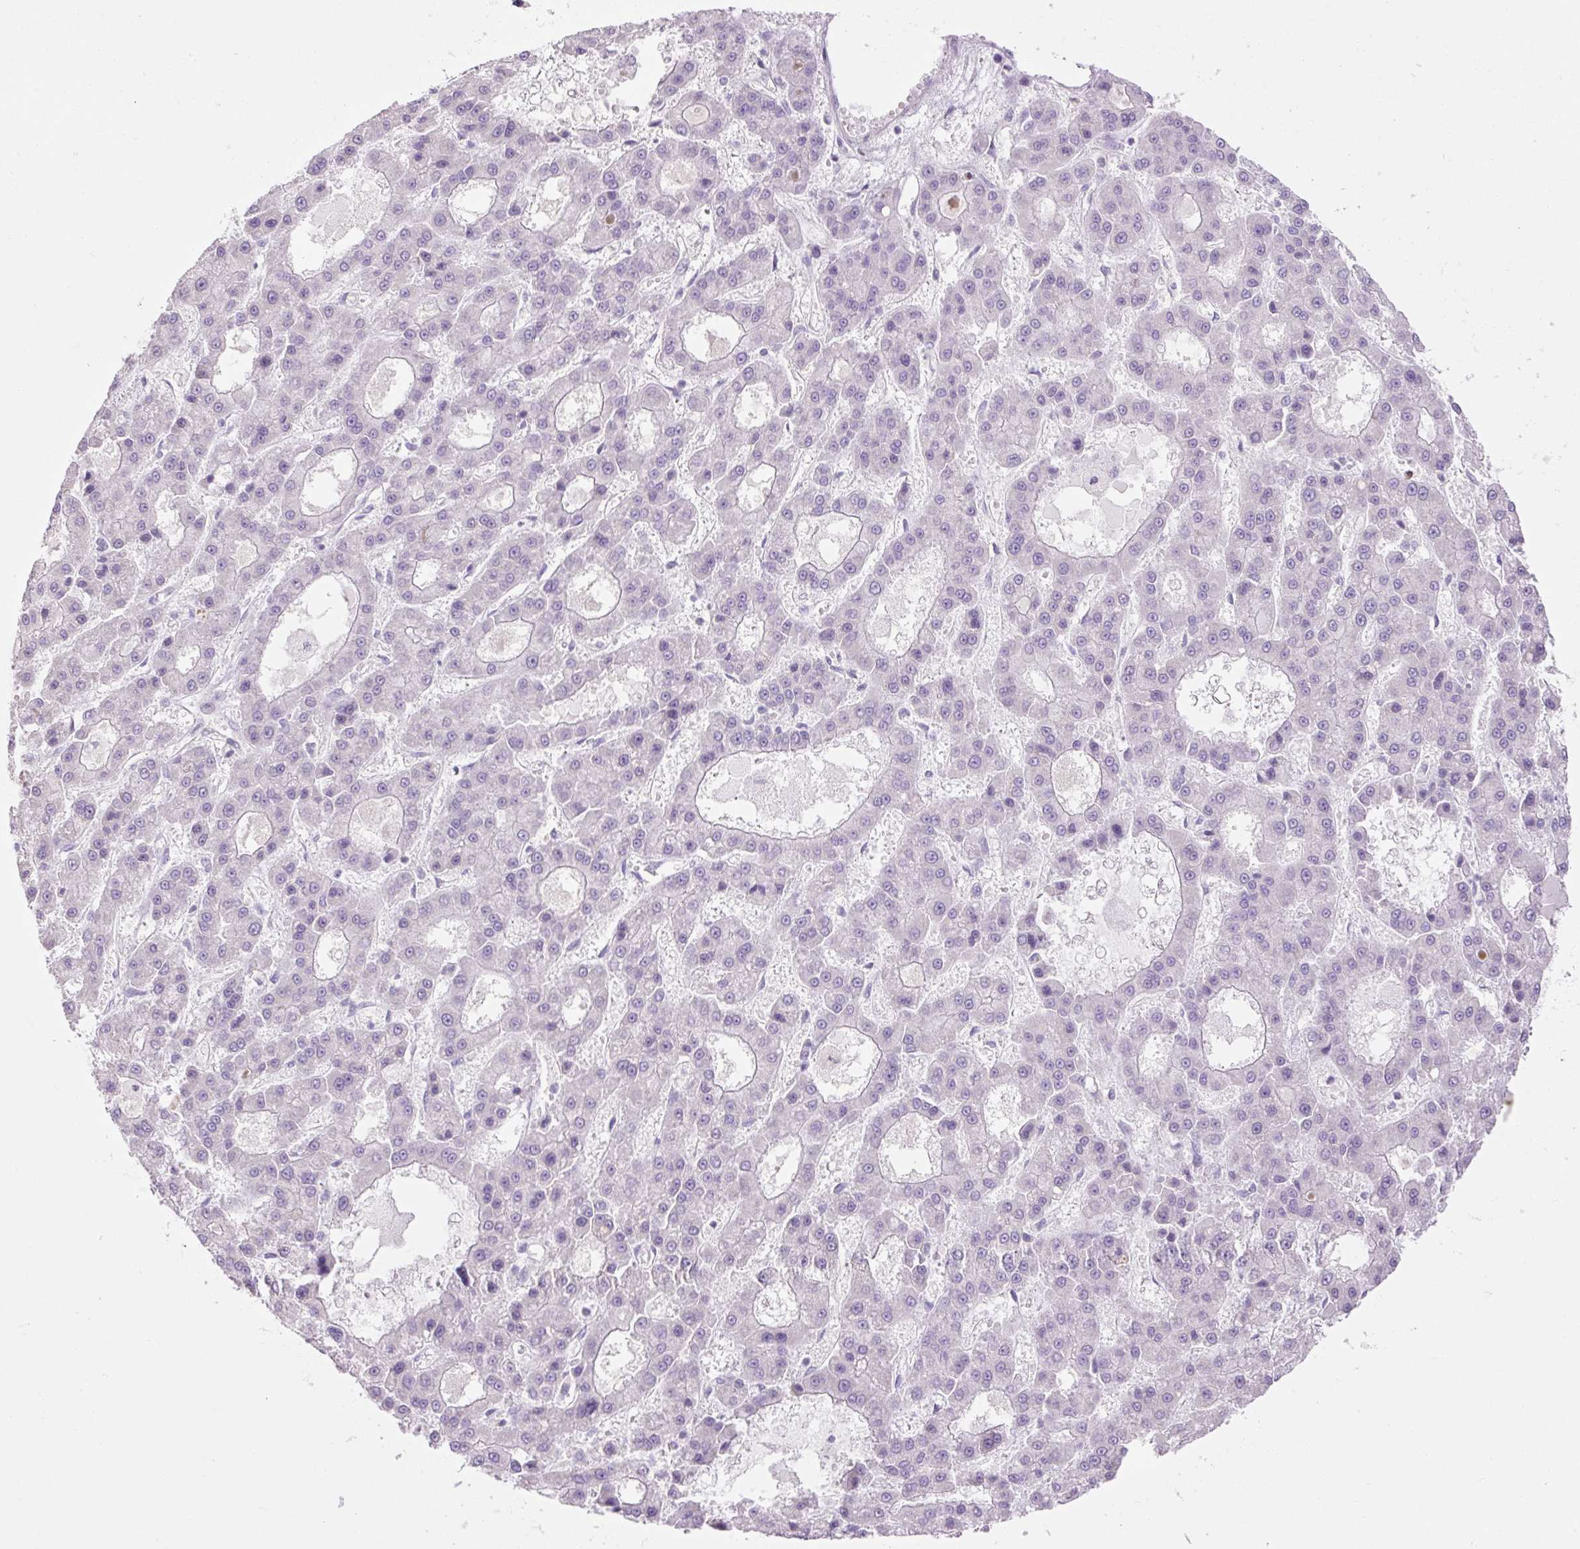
{"staining": {"intensity": "negative", "quantity": "none", "location": "none"}, "tissue": "liver cancer", "cell_type": "Tumor cells", "image_type": "cancer", "snomed": [{"axis": "morphology", "description": "Carcinoma, Hepatocellular, NOS"}, {"axis": "topography", "description": "Liver"}], "caption": "Protein analysis of hepatocellular carcinoma (liver) reveals no significant staining in tumor cells. (Stains: DAB immunohistochemistry with hematoxylin counter stain, Microscopy: brightfield microscopy at high magnification).", "gene": "GRID2", "patient": {"sex": "male", "age": 70}}